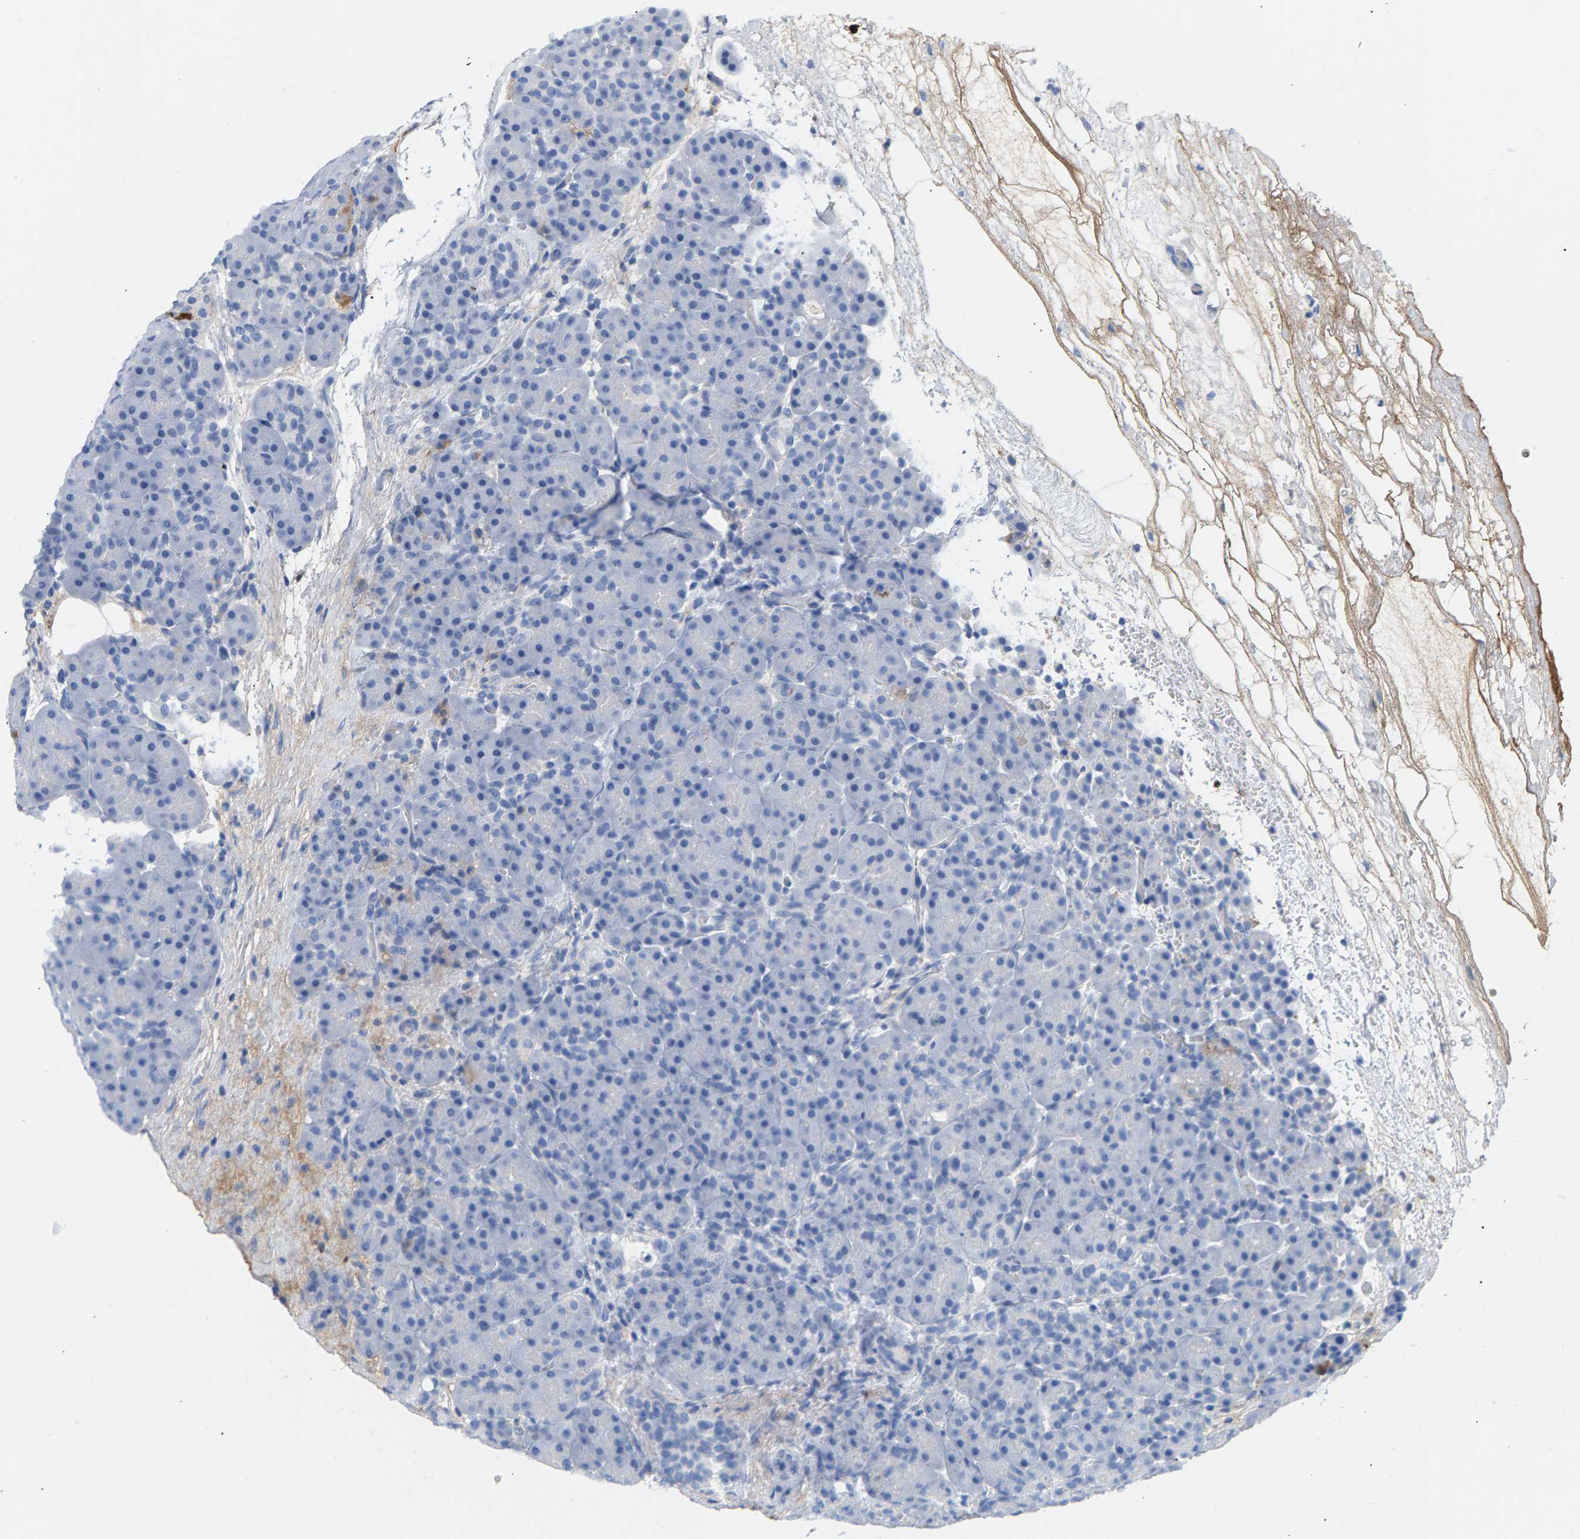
{"staining": {"intensity": "negative", "quantity": "none", "location": "none"}, "tissue": "pancreas", "cell_type": "Exocrine glandular cells", "image_type": "normal", "snomed": [{"axis": "morphology", "description": "Normal tissue, NOS"}, {"axis": "topography", "description": "Pancreas"}], "caption": "Immunohistochemical staining of unremarkable pancreas reveals no significant positivity in exocrine glandular cells. Brightfield microscopy of immunohistochemistry stained with DAB (3,3'-diaminobenzidine) (brown) and hematoxylin (blue), captured at high magnification.", "gene": "APOH", "patient": {"sex": "male", "age": 66}}